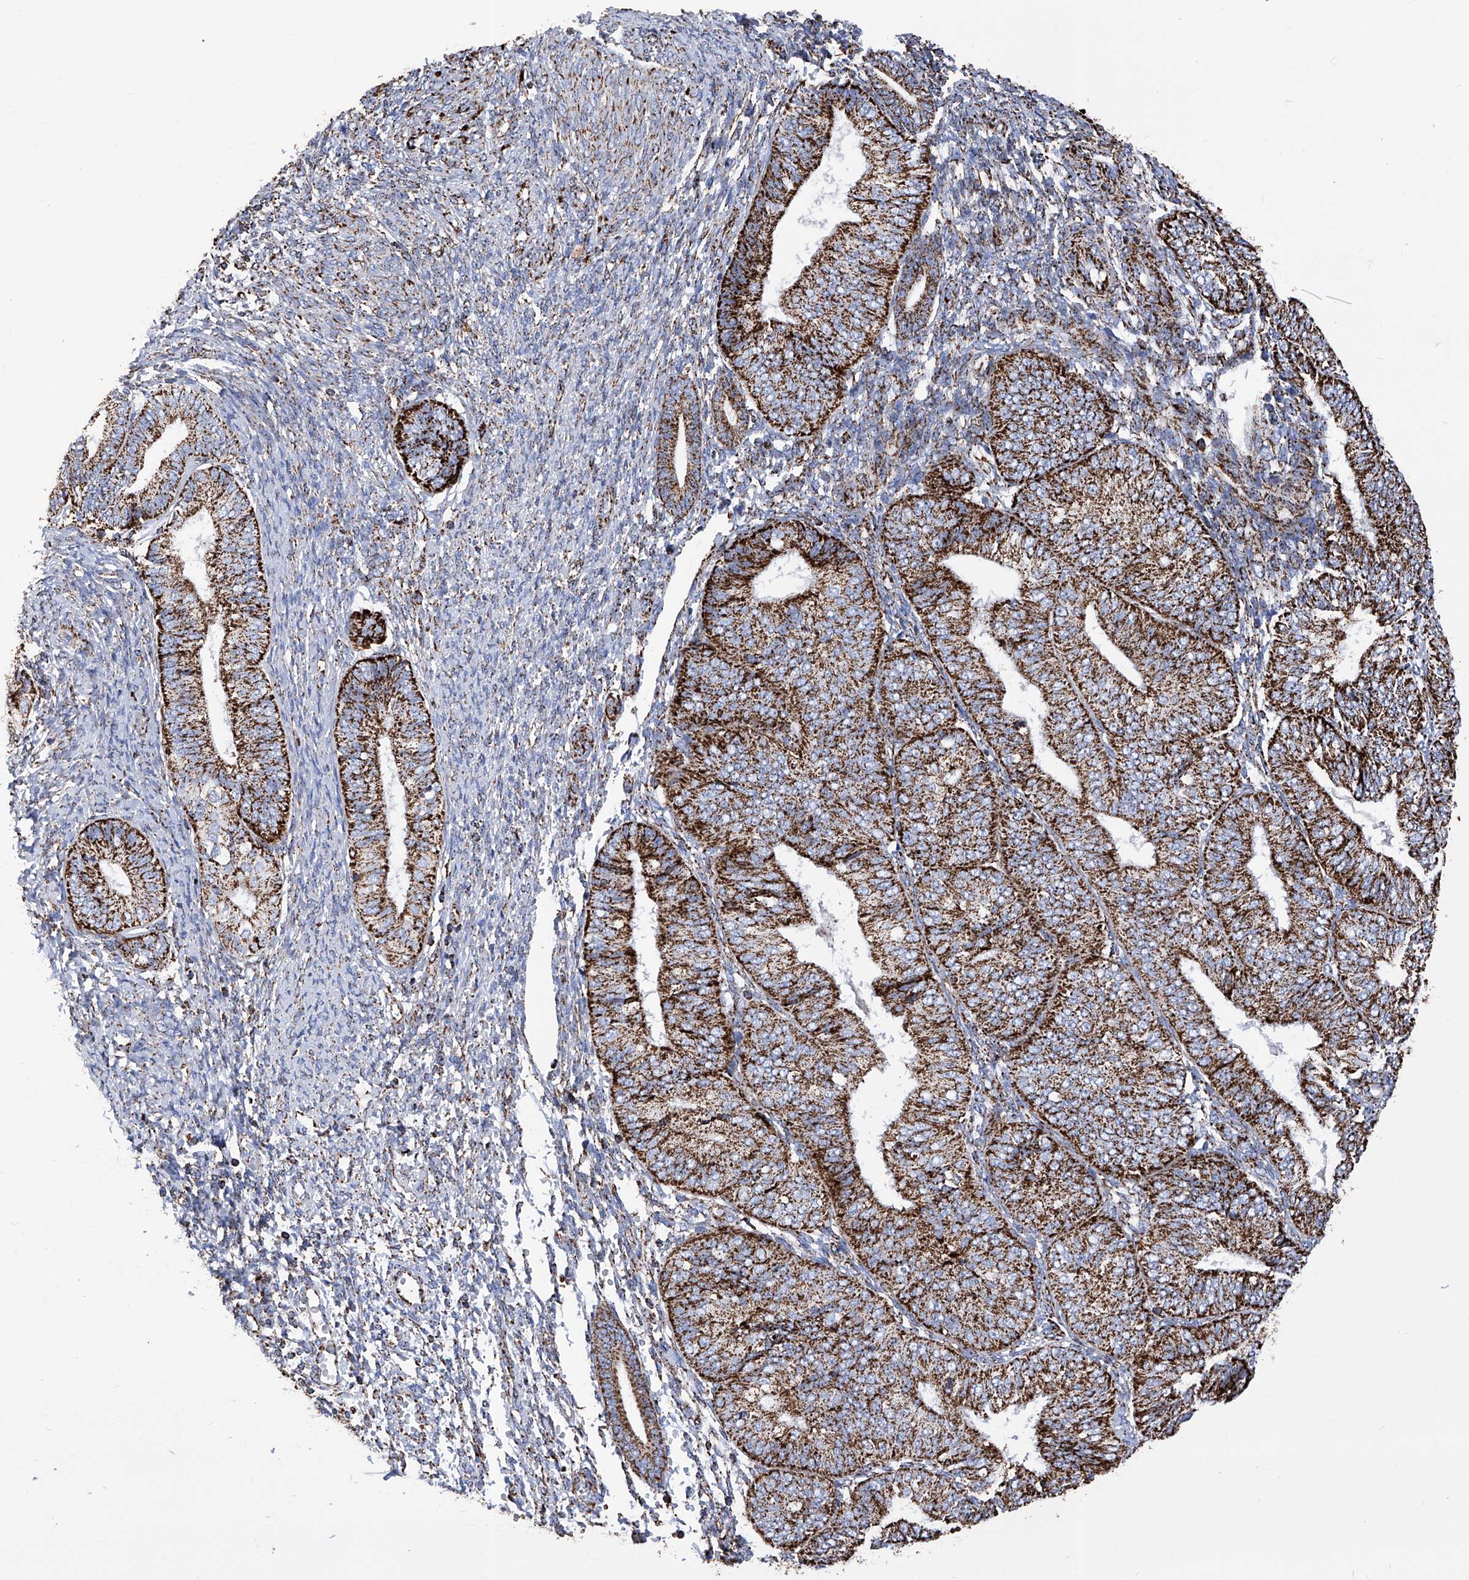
{"staining": {"intensity": "strong", "quantity": ">75%", "location": "cytoplasmic/membranous"}, "tissue": "endometrial cancer", "cell_type": "Tumor cells", "image_type": "cancer", "snomed": [{"axis": "morphology", "description": "Adenocarcinoma, NOS"}, {"axis": "topography", "description": "Endometrium"}], "caption": "Human endometrial cancer (adenocarcinoma) stained with a protein marker shows strong staining in tumor cells.", "gene": "ATP5PF", "patient": {"sex": "female", "age": 58}}